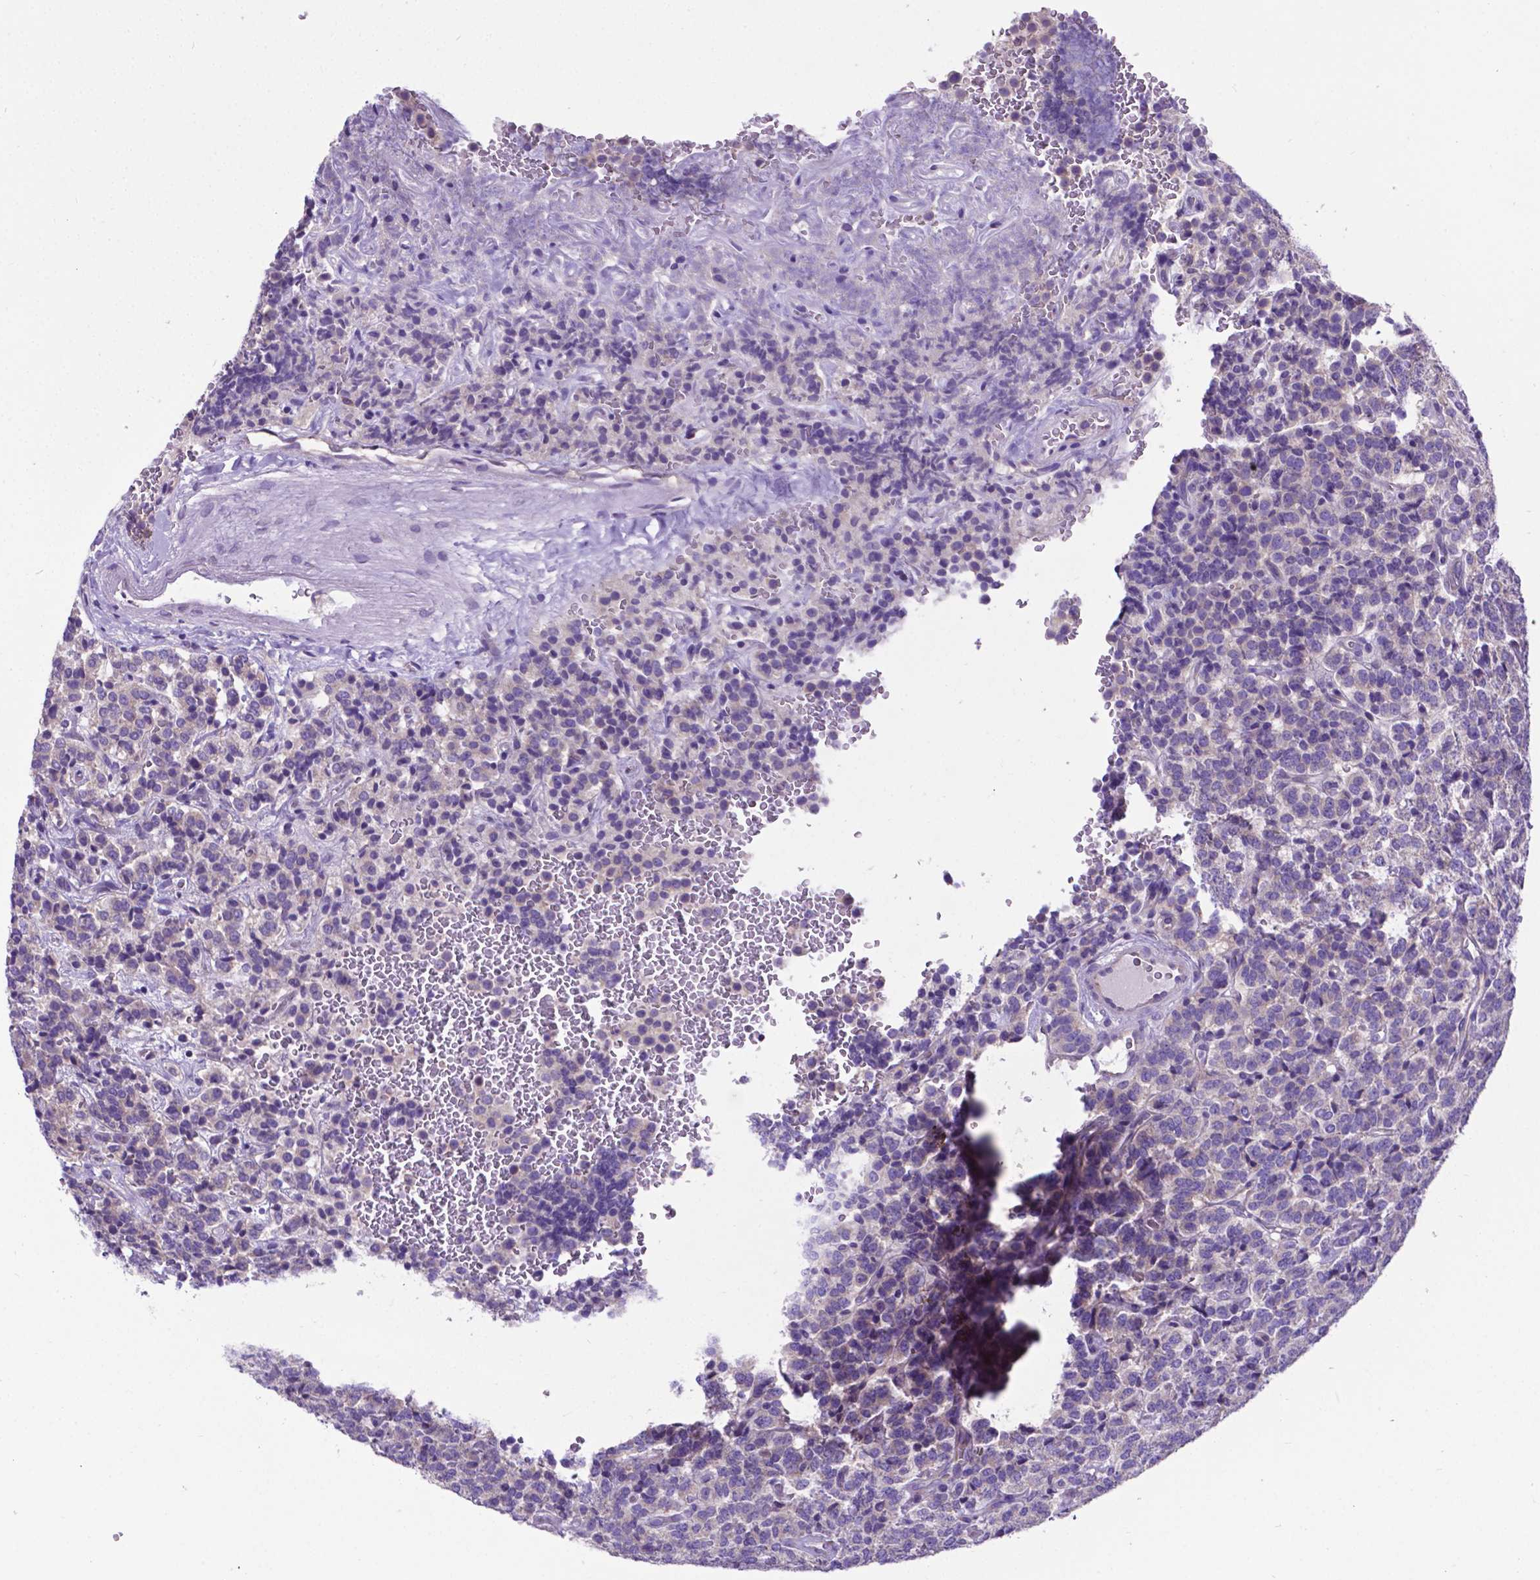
{"staining": {"intensity": "negative", "quantity": "none", "location": "none"}, "tissue": "carcinoid", "cell_type": "Tumor cells", "image_type": "cancer", "snomed": [{"axis": "morphology", "description": "Carcinoid, malignant, NOS"}, {"axis": "topography", "description": "Pancreas"}], "caption": "Immunohistochemistry histopathology image of carcinoid stained for a protein (brown), which demonstrates no positivity in tumor cells.", "gene": "RPL6", "patient": {"sex": "male", "age": 36}}